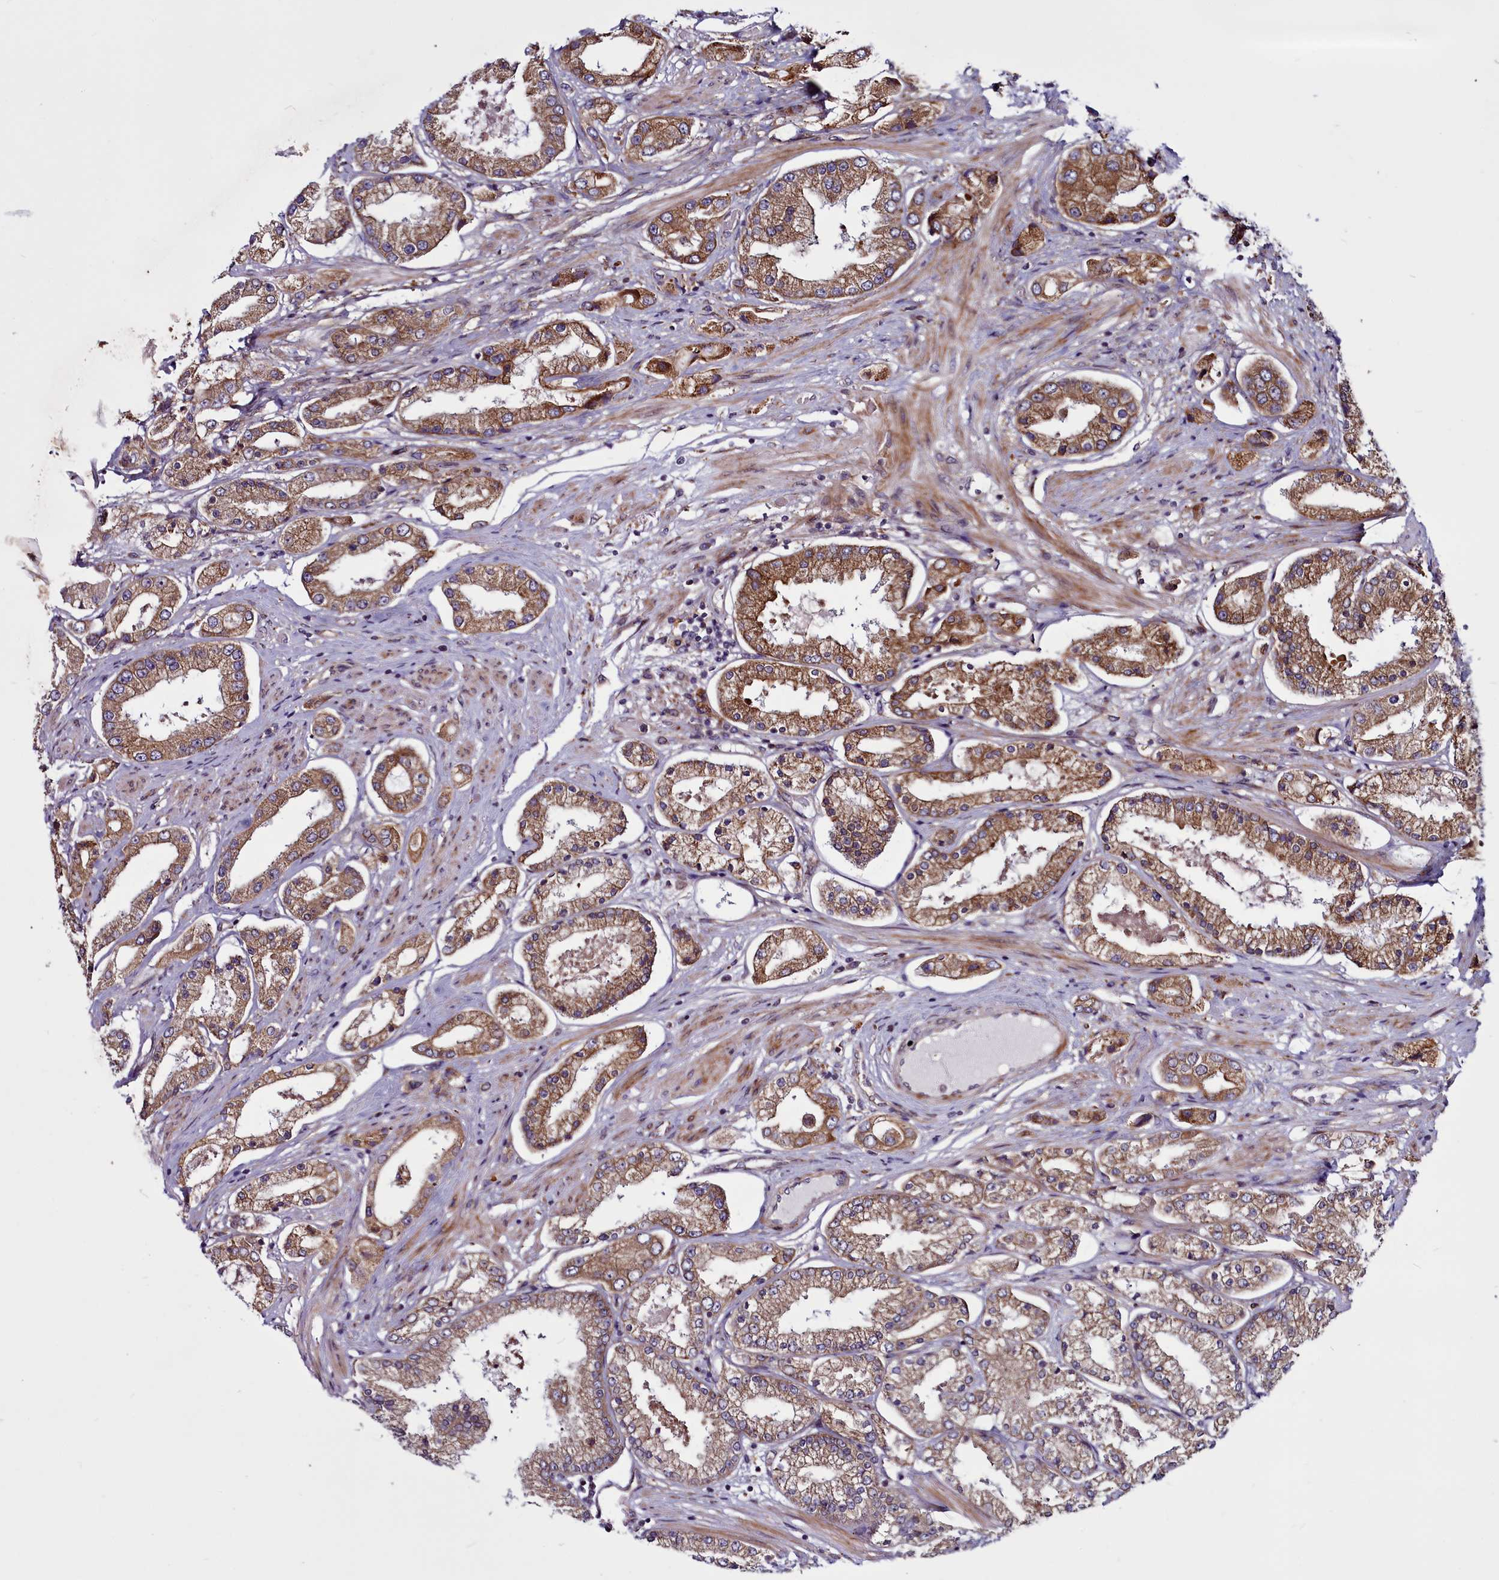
{"staining": {"intensity": "moderate", "quantity": "25%-75%", "location": "cytoplasmic/membranous"}, "tissue": "prostate cancer", "cell_type": "Tumor cells", "image_type": "cancer", "snomed": [{"axis": "morphology", "description": "Adenocarcinoma, High grade"}, {"axis": "topography", "description": "Prostate"}], "caption": "DAB (3,3'-diaminobenzidine) immunohistochemical staining of prostate cancer (adenocarcinoma (high-grade)) shows moderate cytoplasmic/membranous protein positivity in about 25%-75% of tumor cells.", "gene": "MCRIP1", "patient": {"sex": "male", "age": 69}}